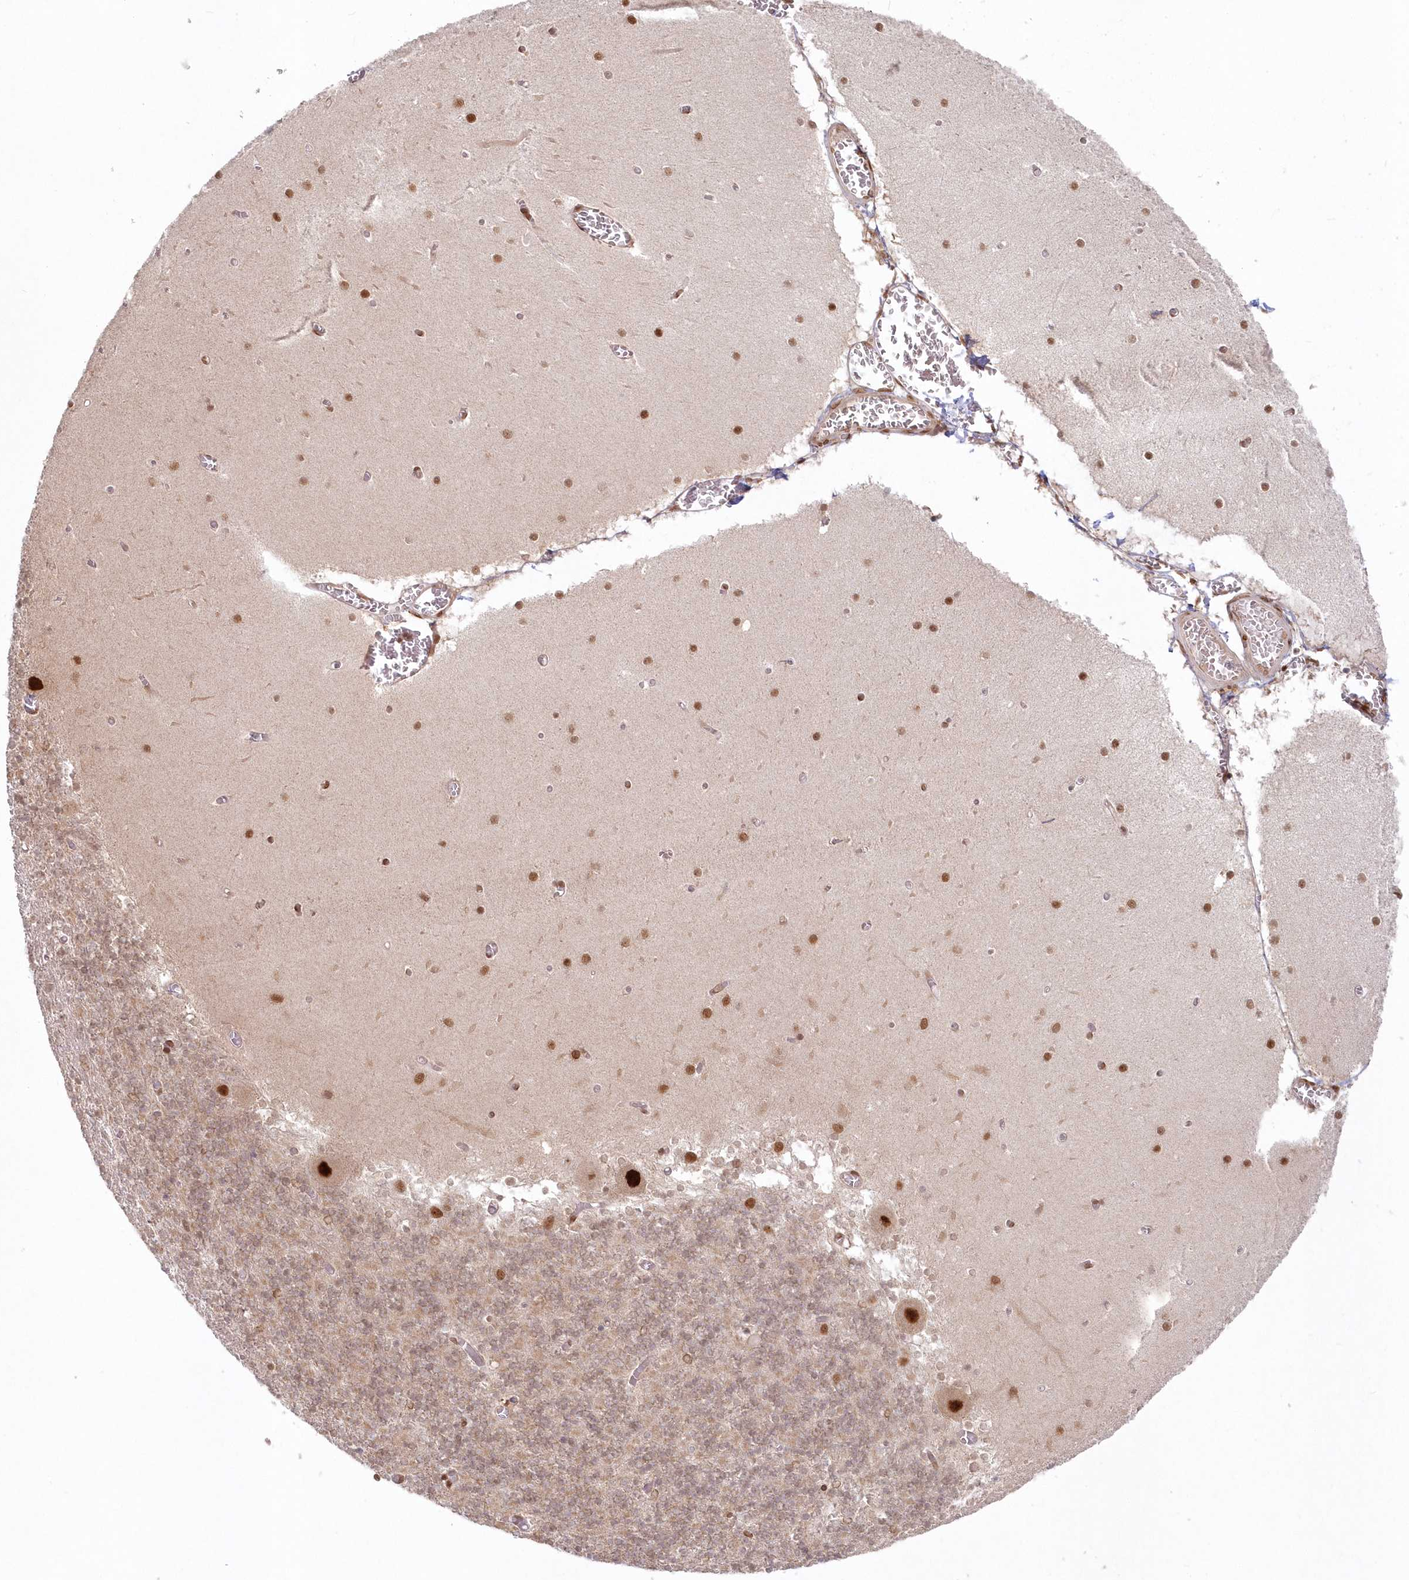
{"staining": {"intensity": "moderate", "quantity": "25%-75%", "location": "cytoplasmic/membranous"}, "tissue": "cerebellum", "cell_type": "Cells in granular layer", "image_type": "normal", "snomed": [{"axis": "morphology", "description": "Normal tissue, NOS"}, {"axis": "topography", "description": "Cerebellum"}], "caption": "Immunohistochemical staining of unremarkable human cerebellum displays moderate cytoplasmic/membranous protein staining in approximately 25%-75% of cells in granular layer. (Stains: DAB in brown, nuclei in blue, Microscopy: brightfield microscopy at high magnification).", "gene": "TOGARAM2", "patient": {"sex": "female", "age": 28}}